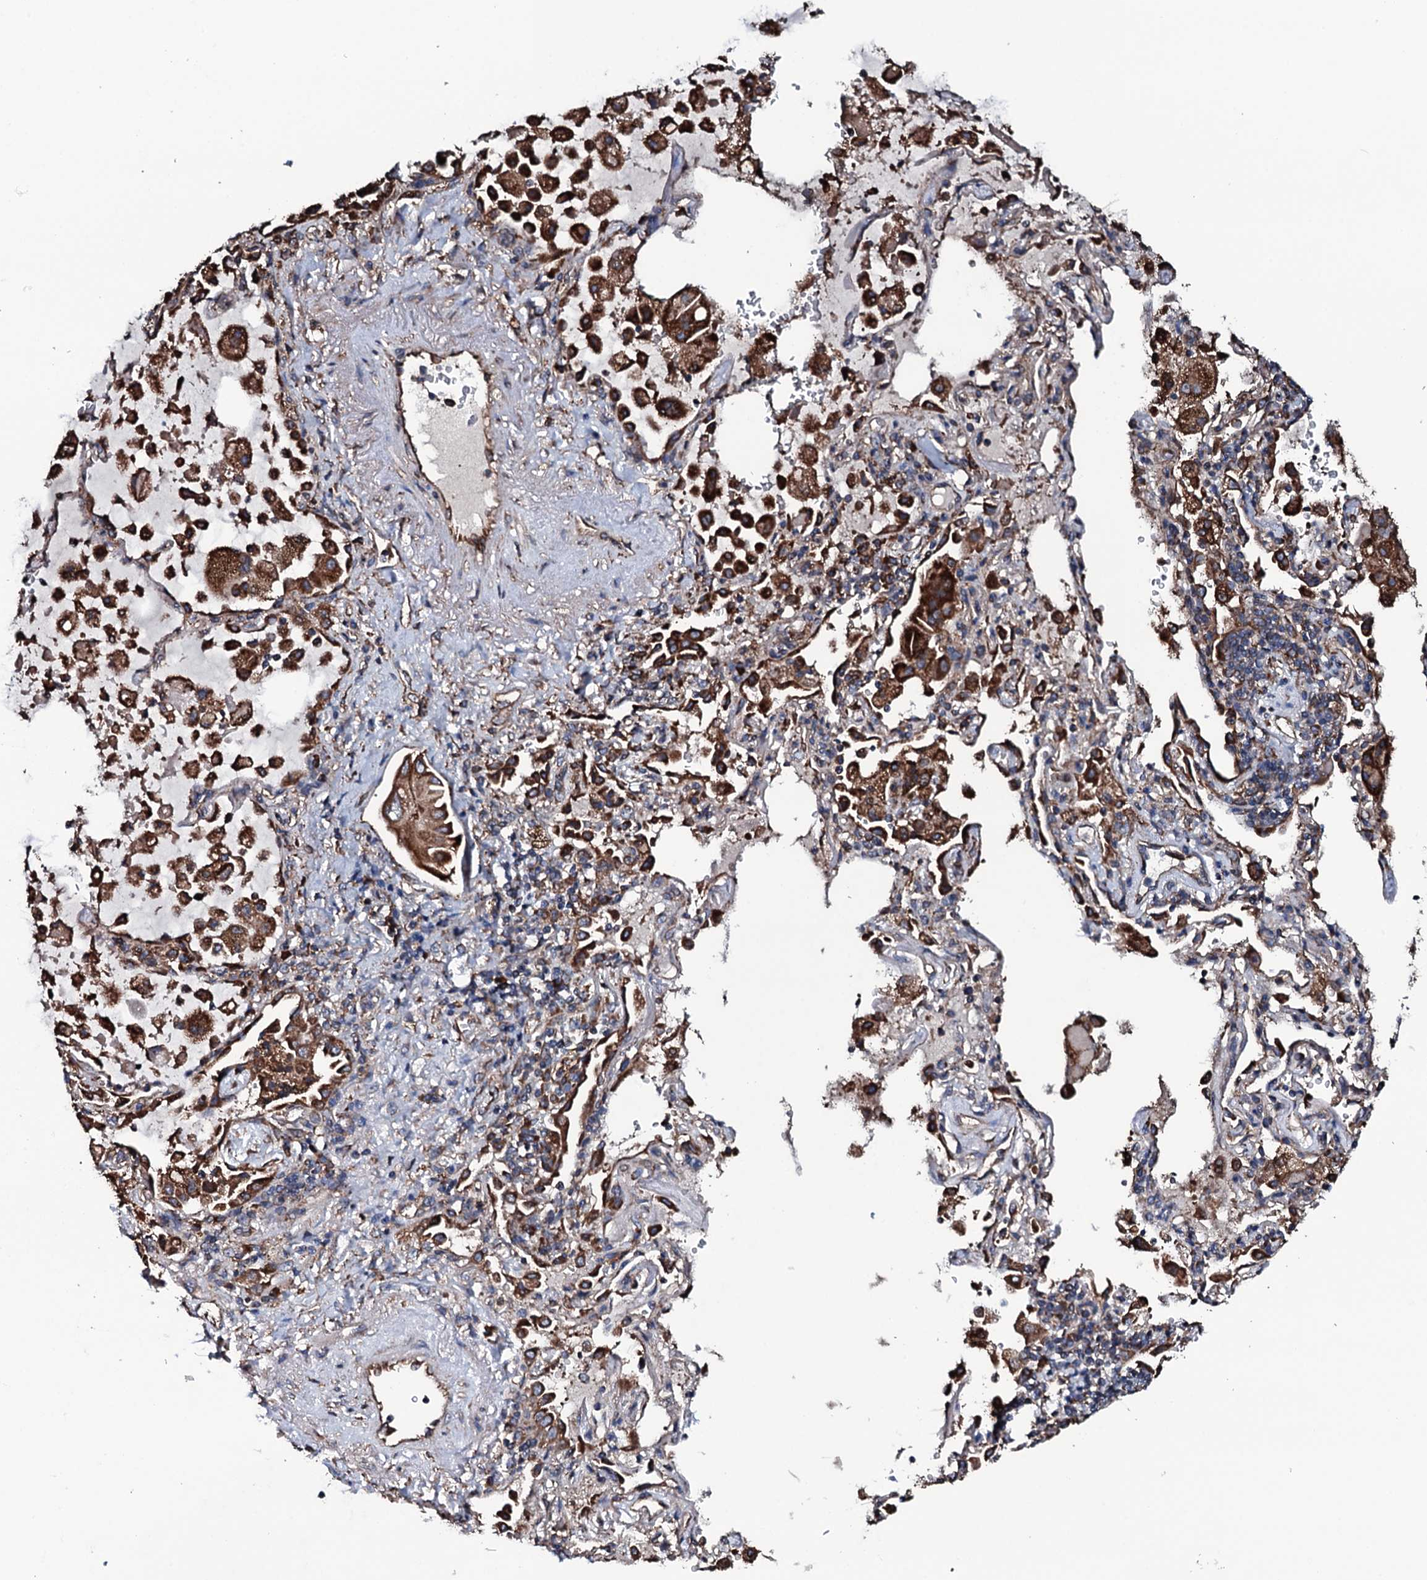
{"staining": {"intensity": "moderate", "quantity": ">75%", "location": "cytoplasmic/membranous"}, "tissue": "lung cancer", "cell_type": "Tumor cells", "image_type": "cancer", "snomed": [{"axis": "morphology", "description": "Squamous cell carcinoma, NOS"}, {"axis": "topography", "description": "Lung"}], "caption": "Lung cancer tissue exhibits moderate cytoplasmic/membranous positivity in about >75% of tumor cells, visualized by immunohistochemistry.", "gene": "RAB12", "patient": {"sex": "female", "age": 73}}